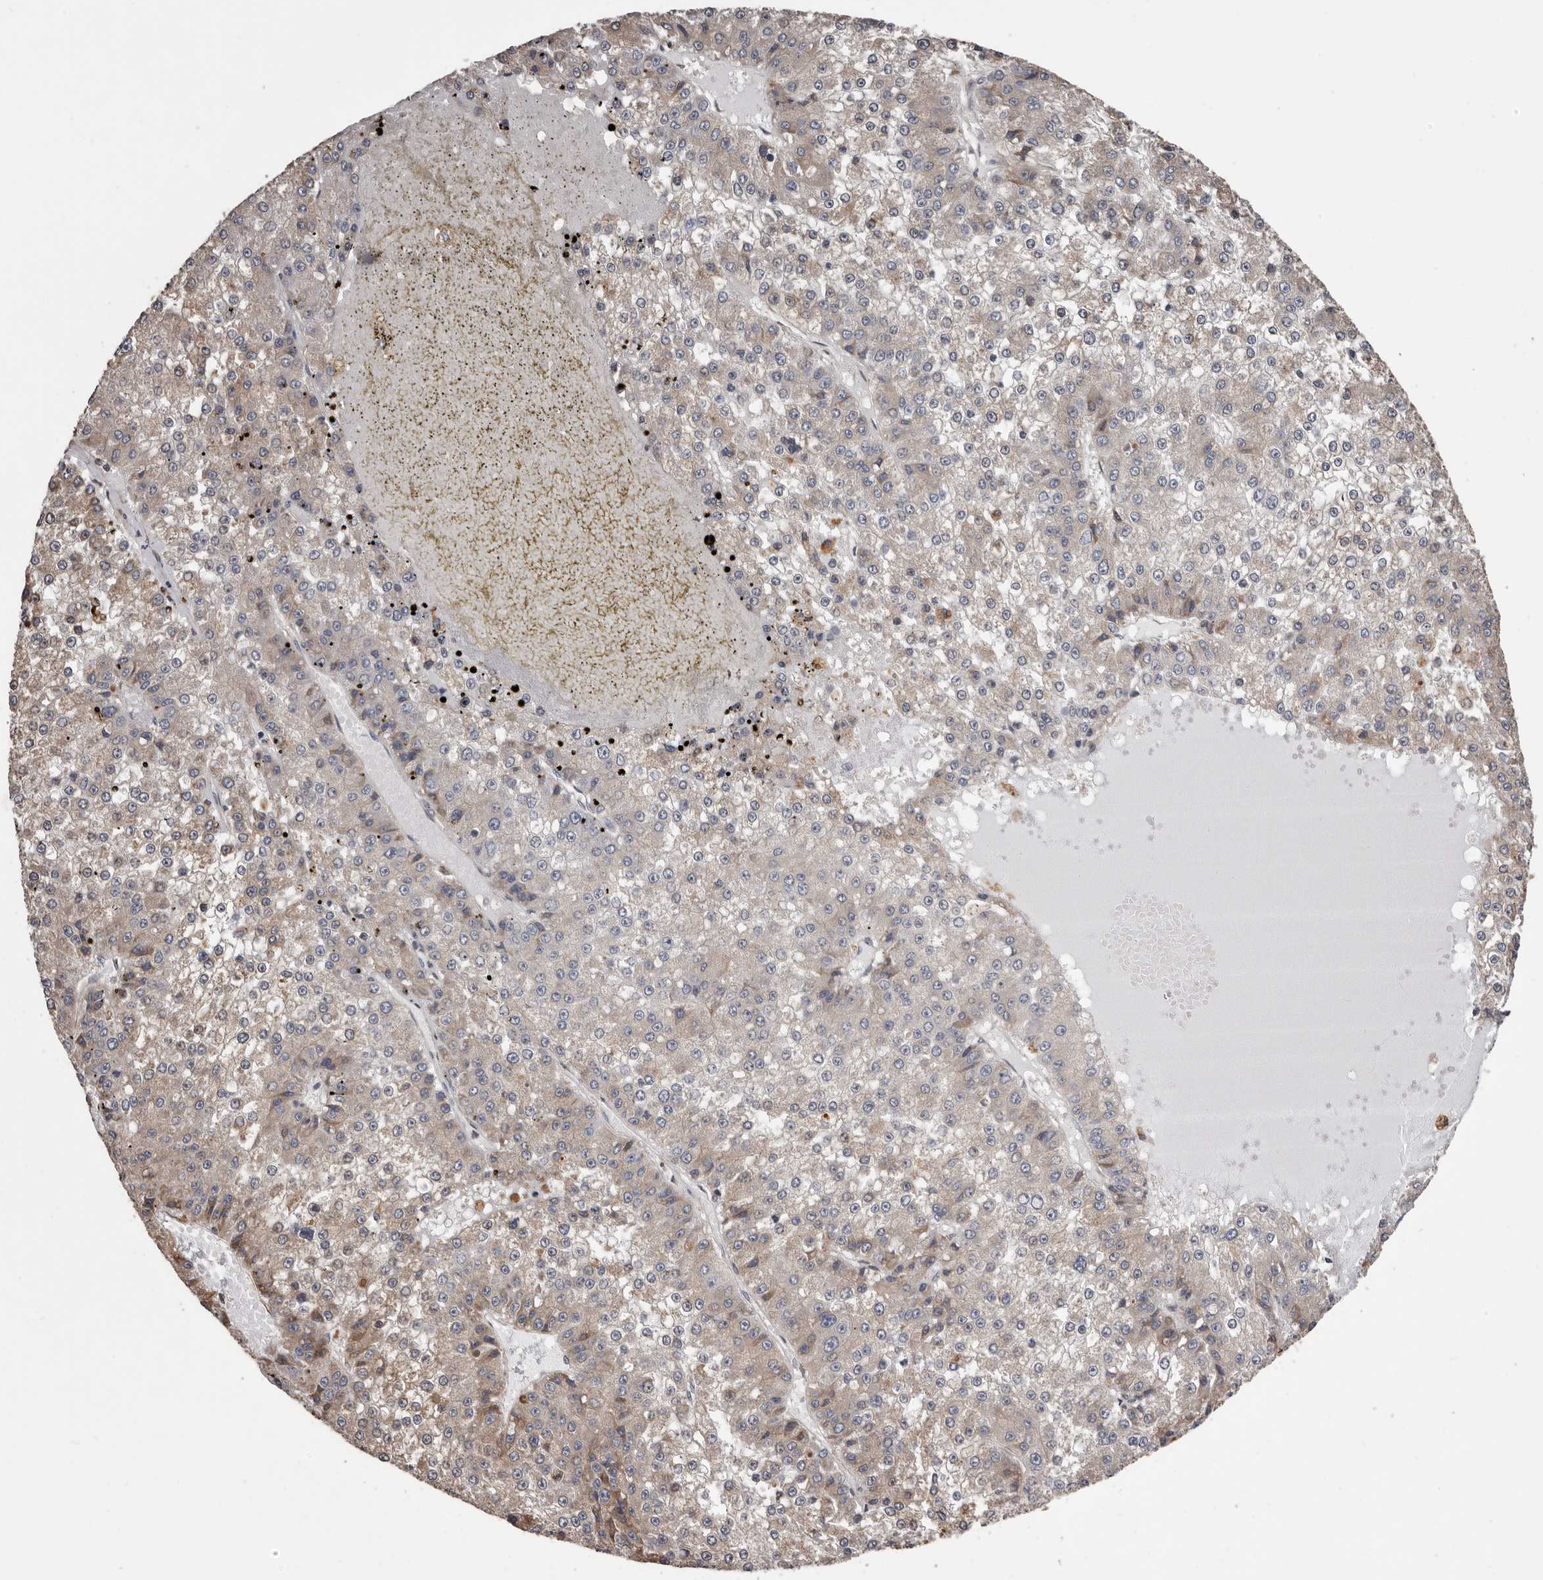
{"staining": {"intensity": "weak", "quantity": "<25%", "location": "cytoplasmic/membranous"}, "tissue": "liver cancer", "cell_type": "Tumor cells", "image_type": "cancer", "snomed": [{"axis": "morphology", "description": "Carcinoma, Hepatocellular, NOS"}, {"axis": "topography", "description": "Liver"}], "caption": "A high-resolution photomicrograph shows IHC staining of liver cancer (hepatocellular carcinoma), which demonstrates no significant staining in tumor cells. The staining was performed using DAB (3,3'-diaminobenzidine) to visualize the protein expression in brown, while the nuclei were stained in blue with hematoxylin (Magnification: 20x).", "gene": "CEP104", "patient": {"sex": "female", "age": 73}}